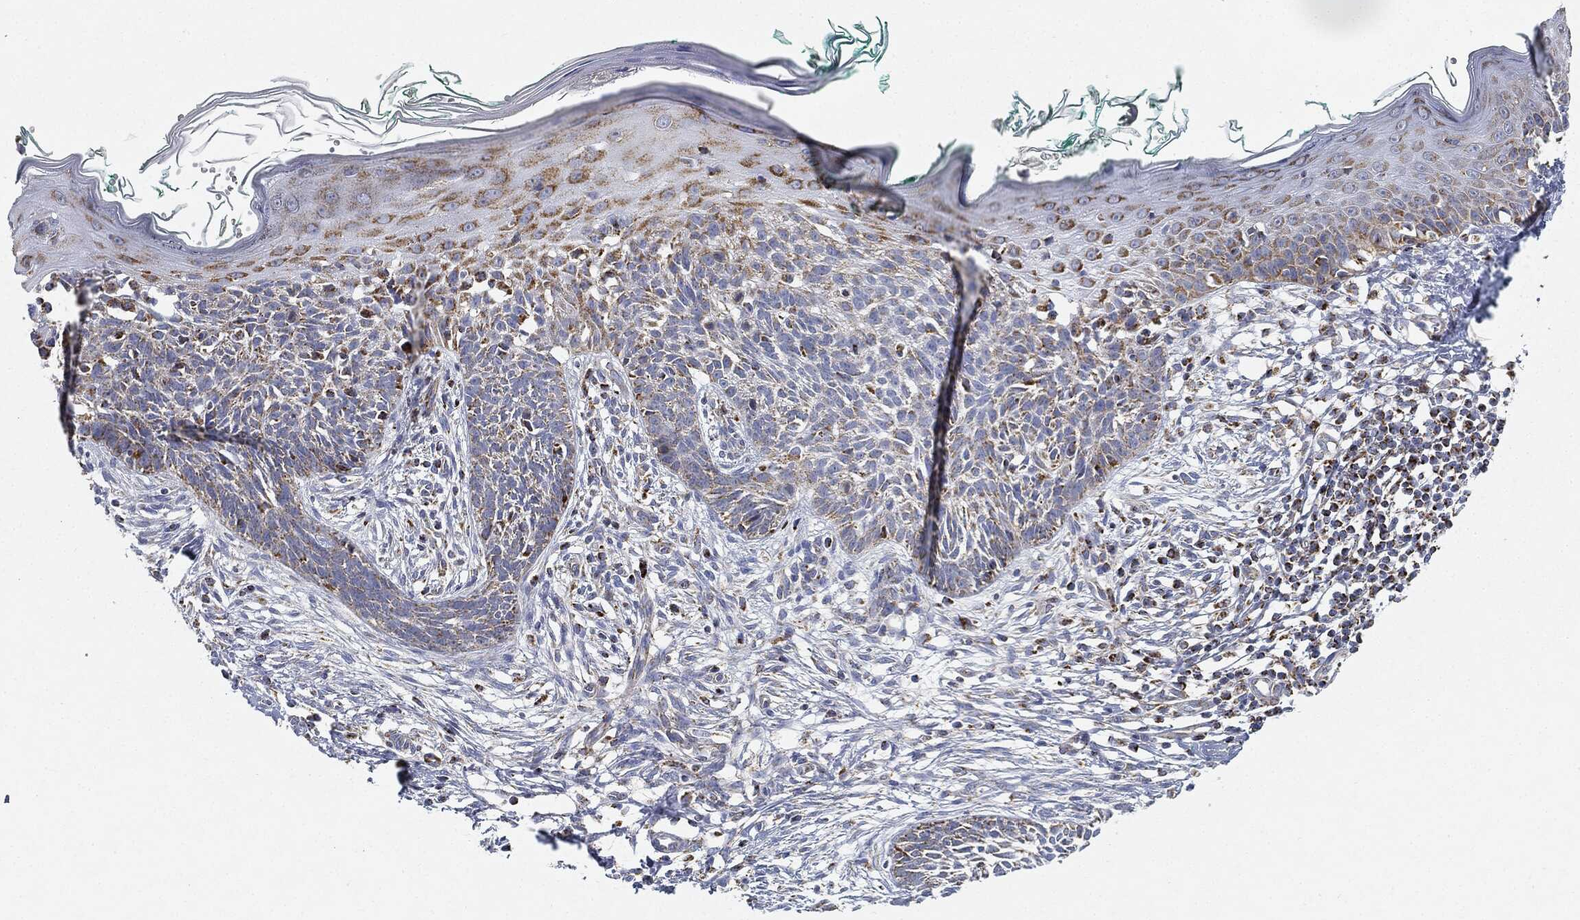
{"staining": {"intensity": "negative", "quantity": "none", "location": "none"}, "tissue": "skin", "cell_type": "Fibroblasts", "image_type": "normal", "snomed": [{"axis": "morphology", "description": "Normal tissue, NOS"}, {"axis": "morphology", "description": "Basal cell carcinoma"}, {"axis": "topography", "description": "Skin"}], "caption": "Immunohistochemical staining of unremarkable human skin shows no significant staining in fibroblasts.", "gene": "CAPN15", "patient": {"sex": "male", "age": 33}}